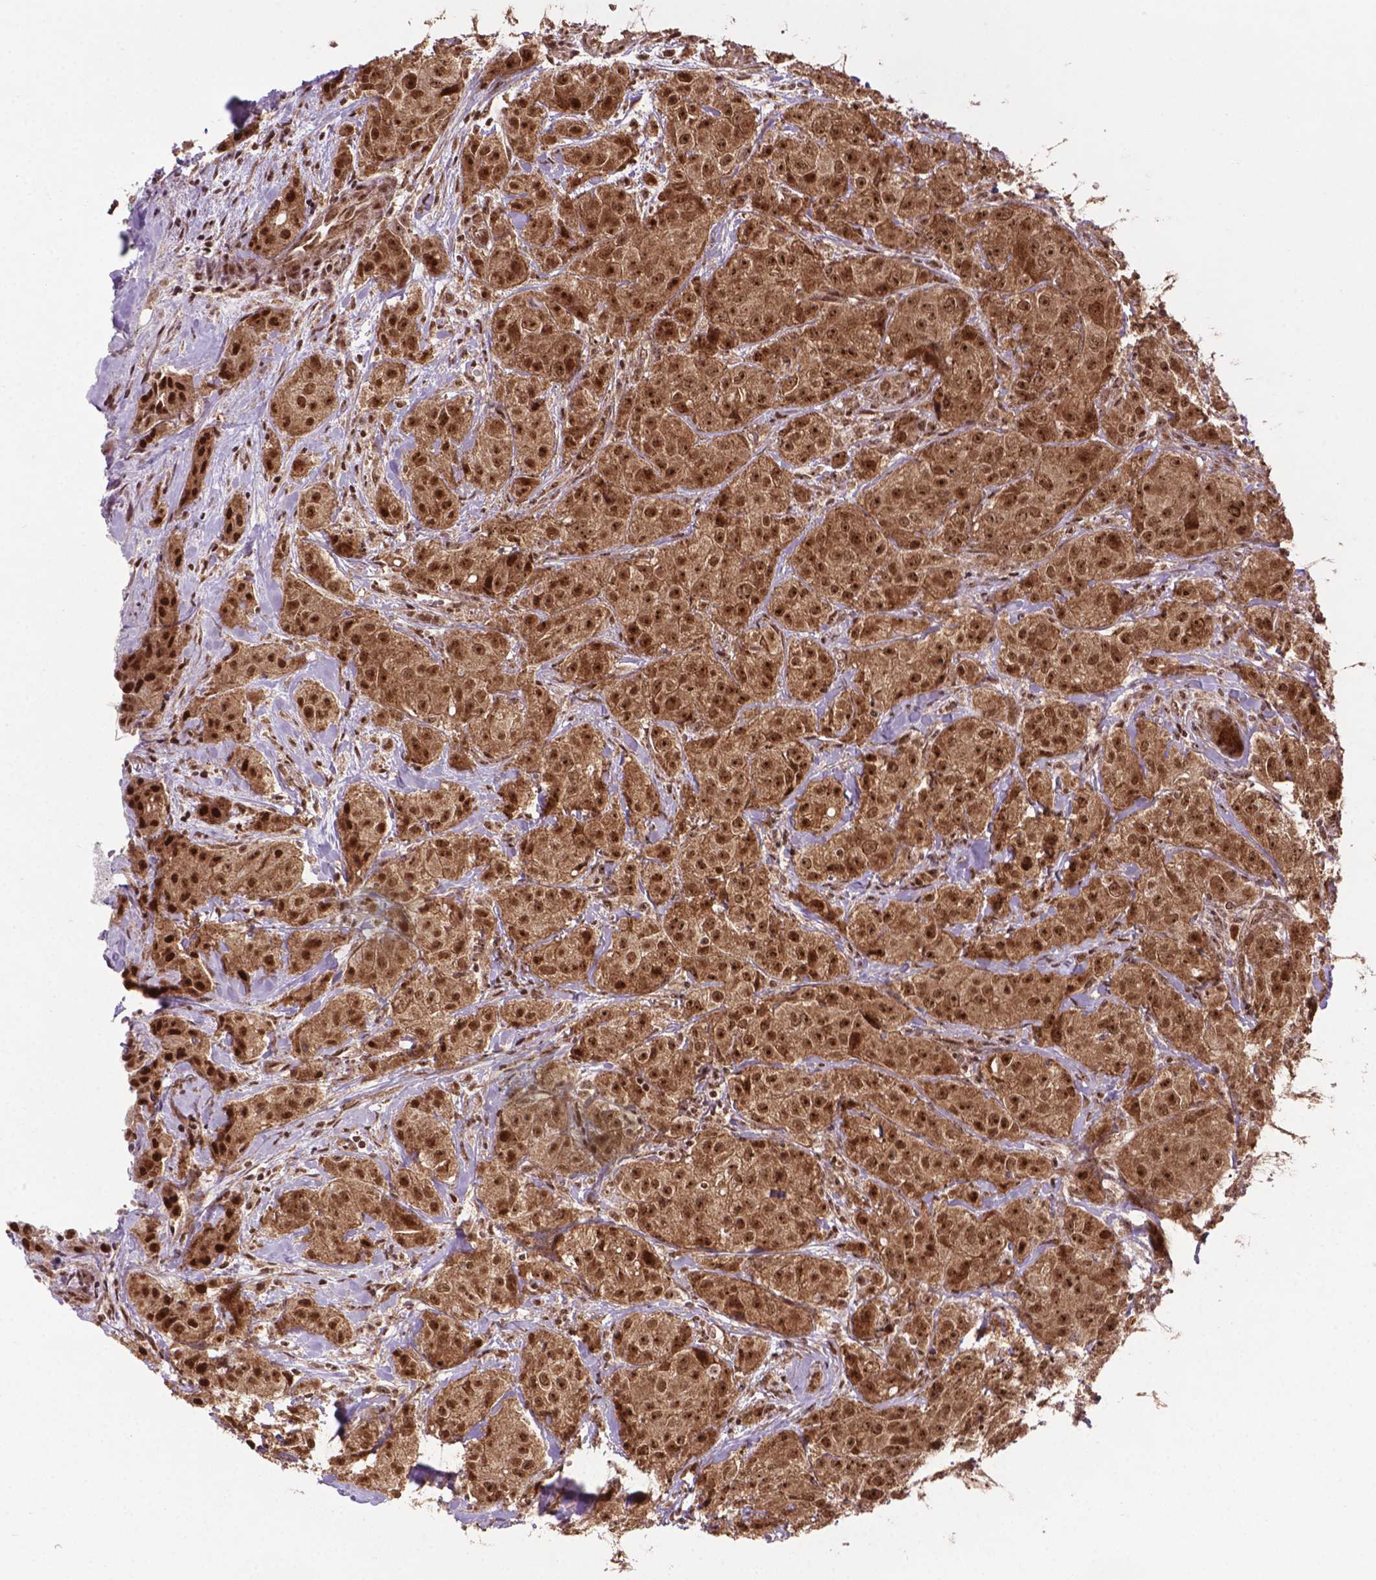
{"staining": {"intensity": "moderate", "quantity": ">75%", "location": "cytoplasmic/membranous,nuclear"}, "tissue": "breast cancer", "cell_type": "Tumor cells", "image_type": "cancer", "snomed": [{"axis": "morphology", "description": "Duct carcinoma"}, {"axis": "topography", "description": "Breast"}], "caption": "Immunohistochemical staining of human breast cancer displays moderate cytoplasmic/membranous and nuclear protein staining in about >75% of tumor cells.", "gene": "CSNK2A1", "patient": {"sex": "female", "age": 43}}